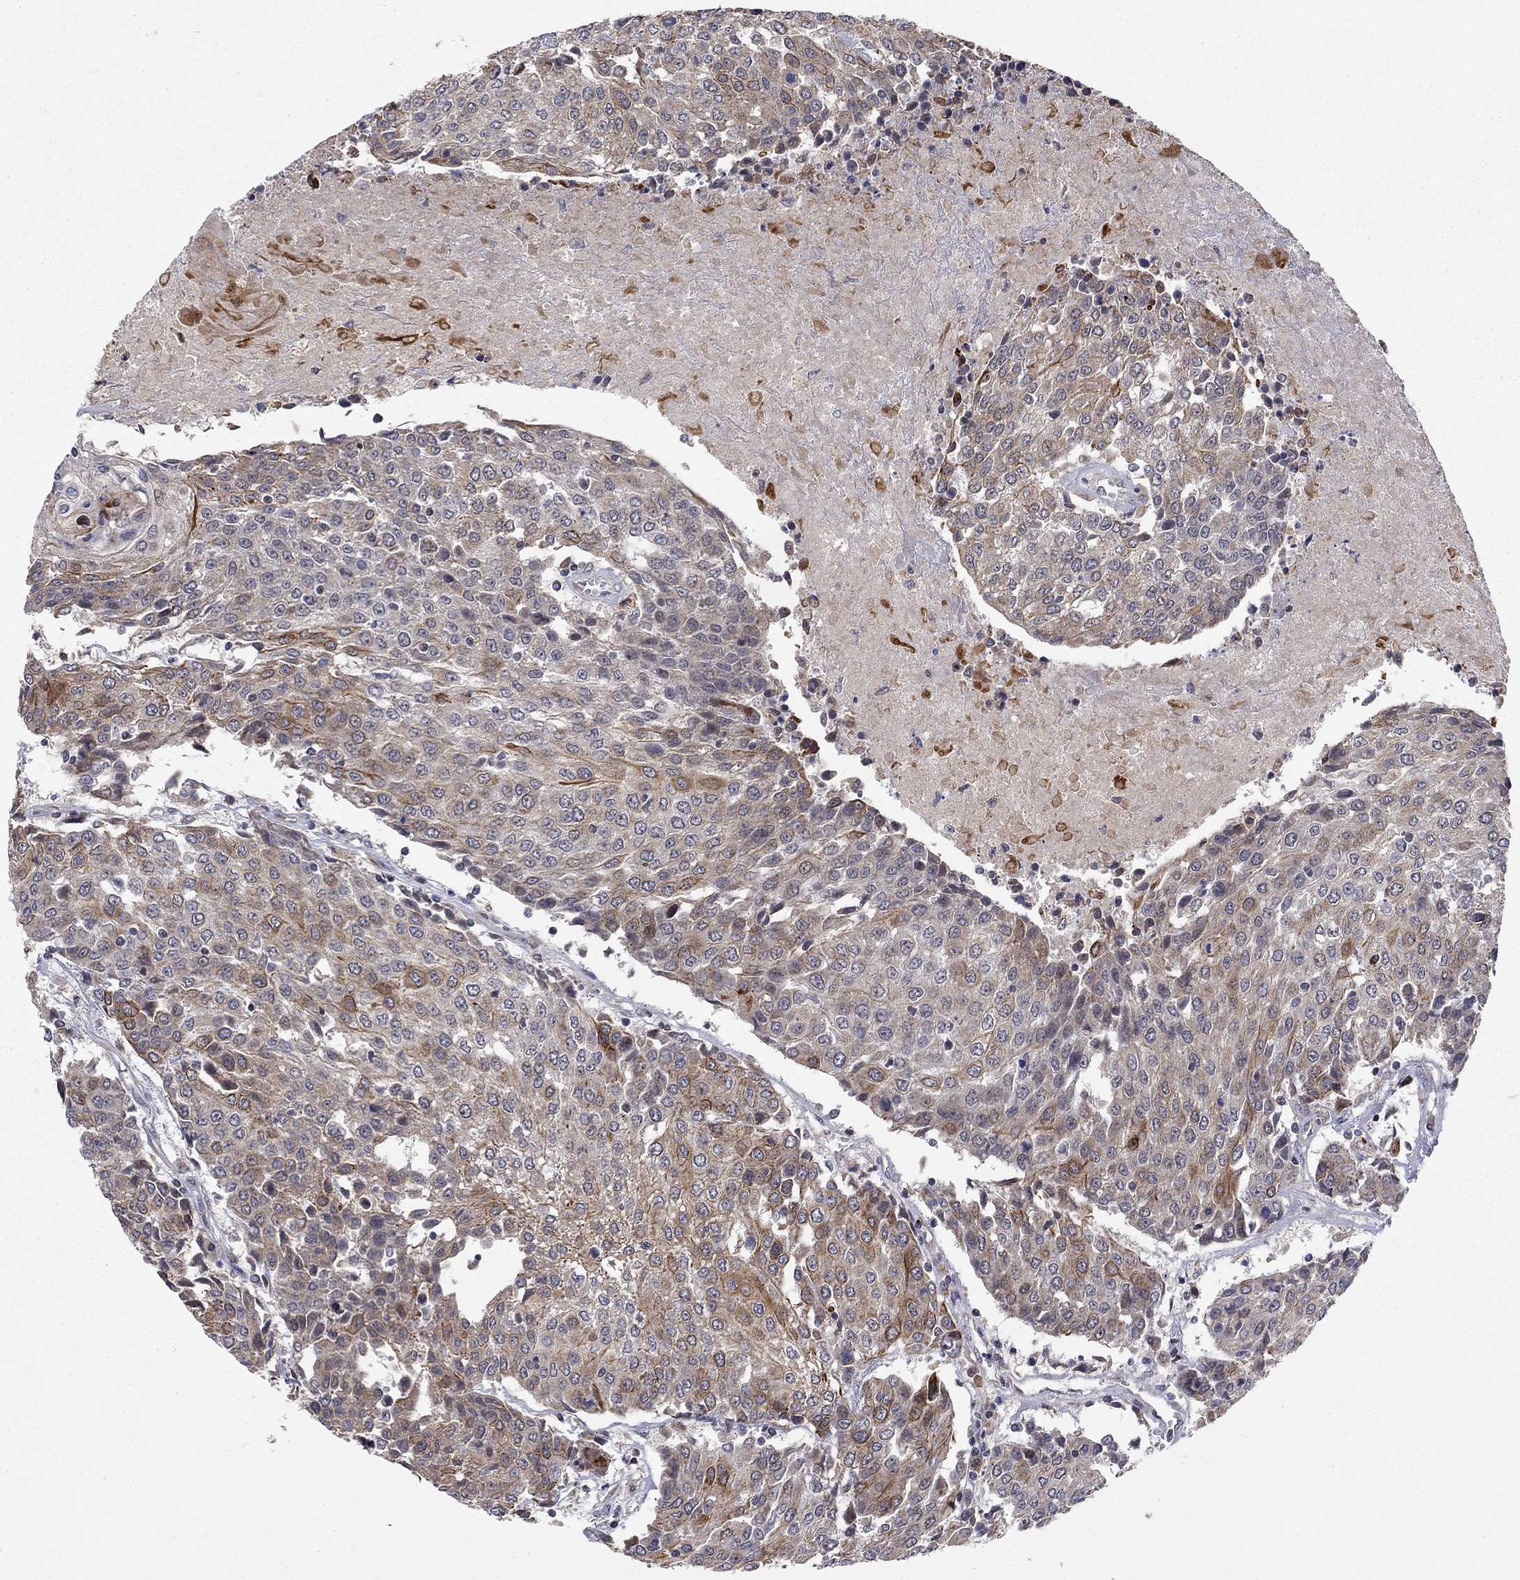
{"staining": {"intensity": "moderate", "quantity": "<25%", "location": "cytoplasmic/membranous"}, "tissue": "urothelial cancer", "cell_type": "Tumor cells", "image_type": "cancer", "snomed": [{"axis": "morphology", "description": "Urothelial carcinoma, High grade"}, {"axis": "topography", "description": "Urinary bladder"}], "caption": "Tumor cells show low levels of moderate cytoplasmic/membranous staining in approximately <25% of cells in human urothelial cancer. (Brightfield microscopy of DAB IHC at high magnification).", "gene": "IDS", "patient": {"sex": "female", "age": 85}}